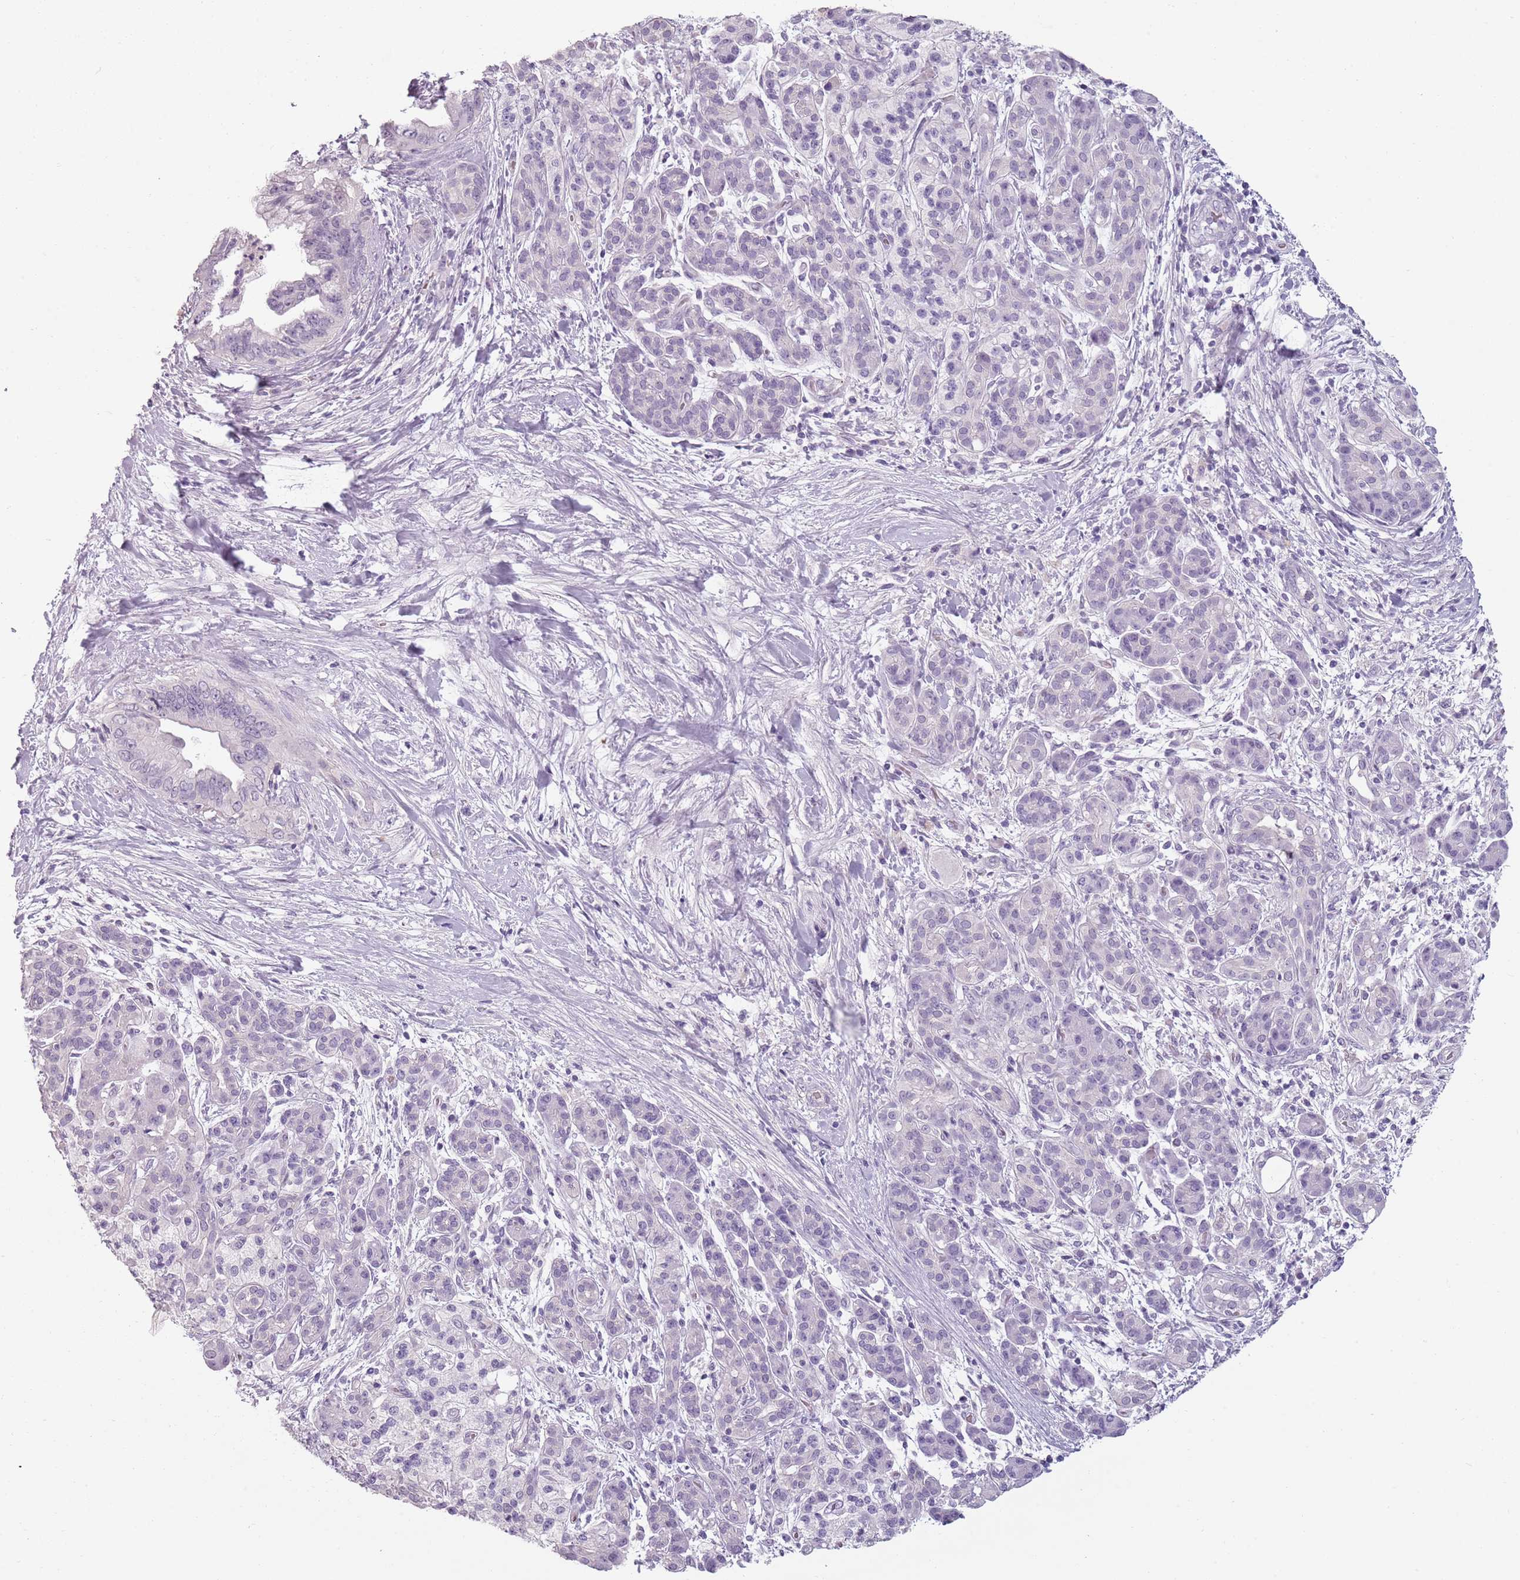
{"staining": {"intensity": "negative", "quantity": "none", "location": "none"}, "tissue": "pancreatic cancer", "cell_type": "Tumor cells", "image_type": "cancer", "snomed": [{"axis": "morphology", "description": "Adenocarcinoma, NOS"}, {"axis": "topography", "description": "Pancreas"}], "caption": "A histopathology image of pancreatic cancer (adenocarcinoma) stained for a protein shows no brown staining in tumor cells. (DAB (3,3'-diaminobenzidine) IHC, high magnification).", "gene": "PIEZO1", "patient": {"sex": "male", "age": 58}}